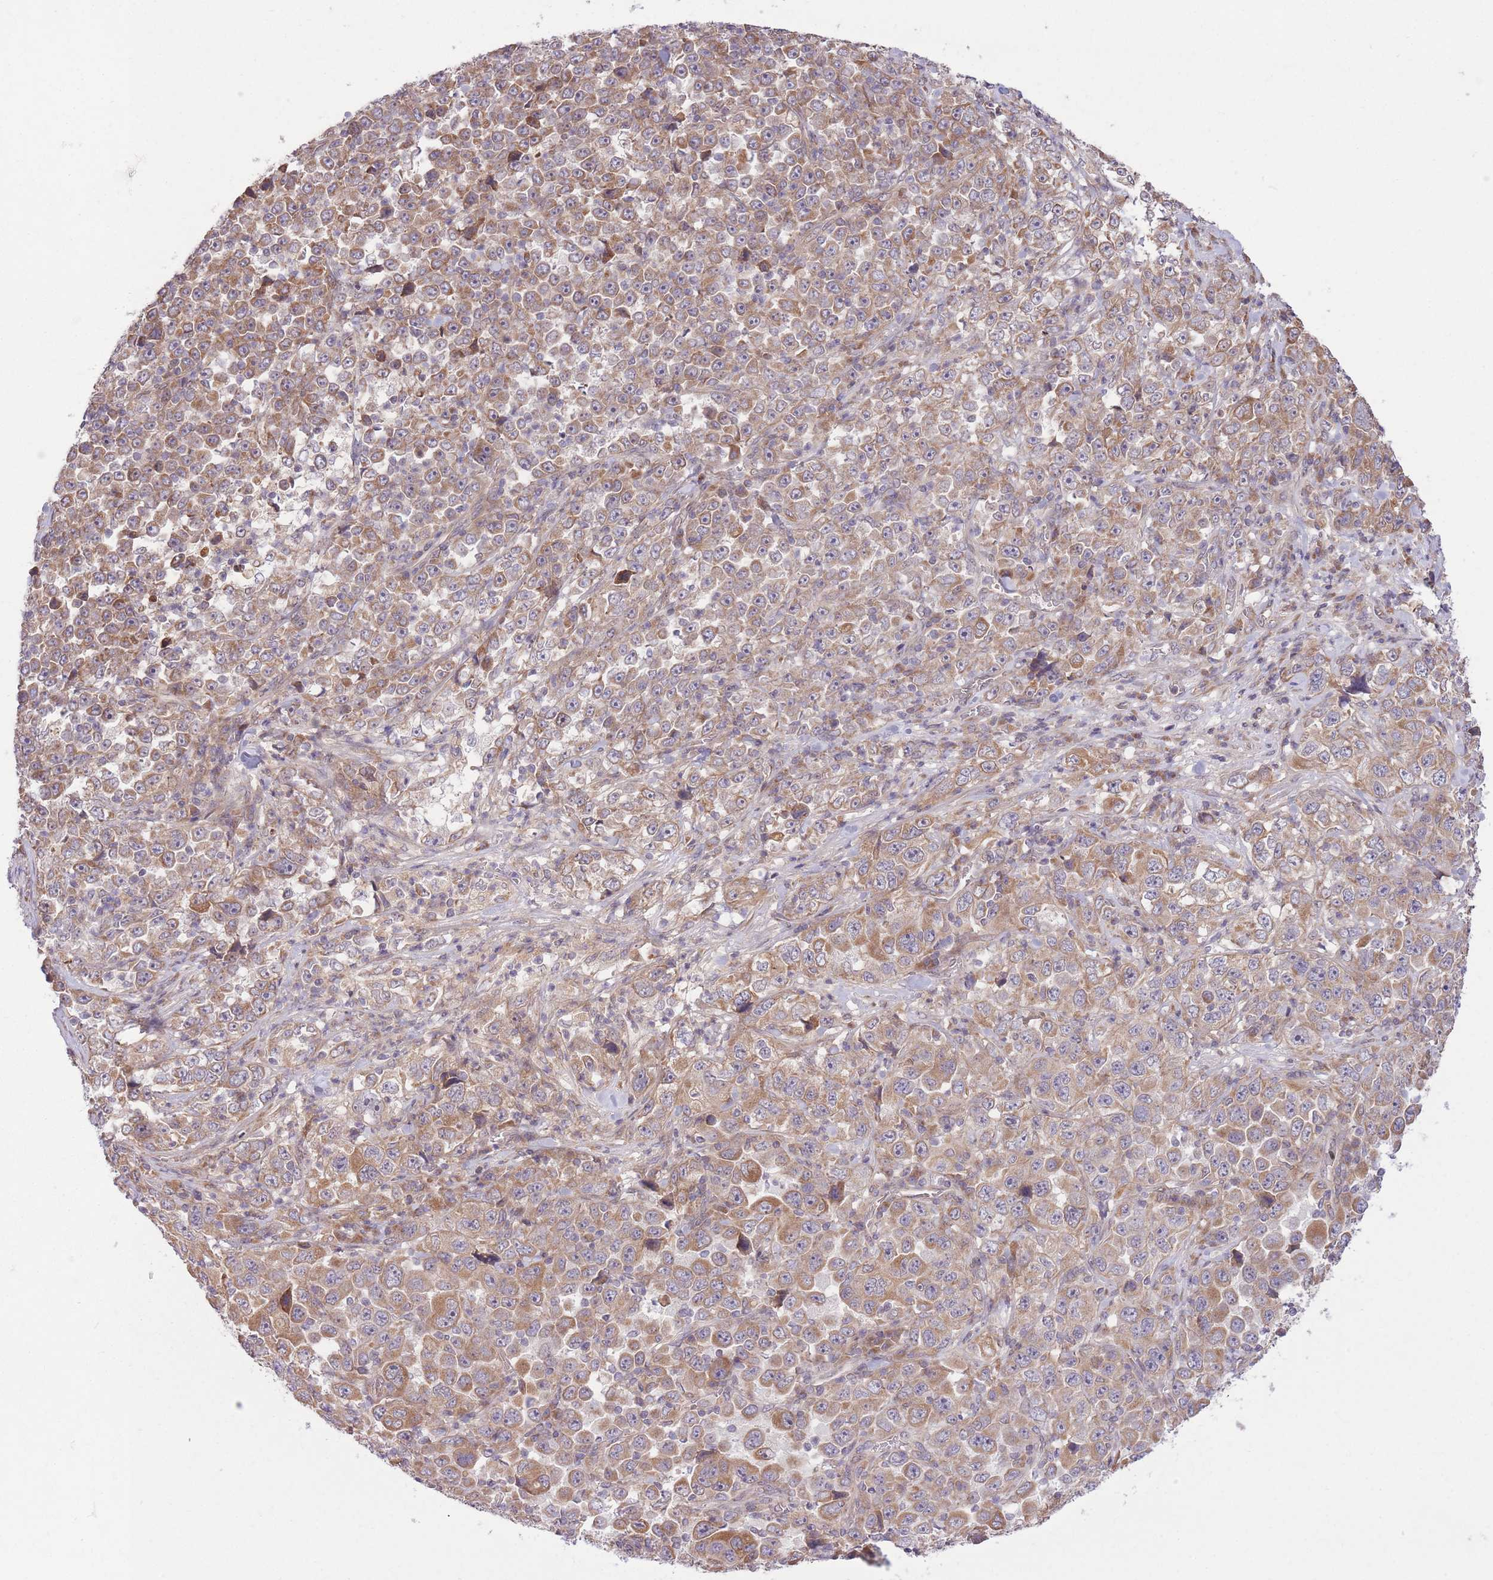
{"staining": {"intensity": "moderate", "quantity": ">75%", "location": "cytoplasmic/membranous"}, "tissue": "stomach cancer", "cell_type": "Tumor cells", "image_type": "cancer", "snomed": [{"axis": "morphology", "description": "Normal tissue, NOS"}, {"axis": "morphology", "description": "Adenocarcinoma, NOS"}, {"axis": "topography", "description": "Stomach, upper"}, {"axis": "topography", "description": "Stomach"}], "caption": "IHC histopathology image of human stomach cancer (adenocarcinoma) stained for a protein (brown), which demonstrates medium levels of moderate cytoplasmic/membranous positivity in approximately >75% of tumor cells.", "gene": "ZNF391", "patient": {"sex": "male", "age": 59}}